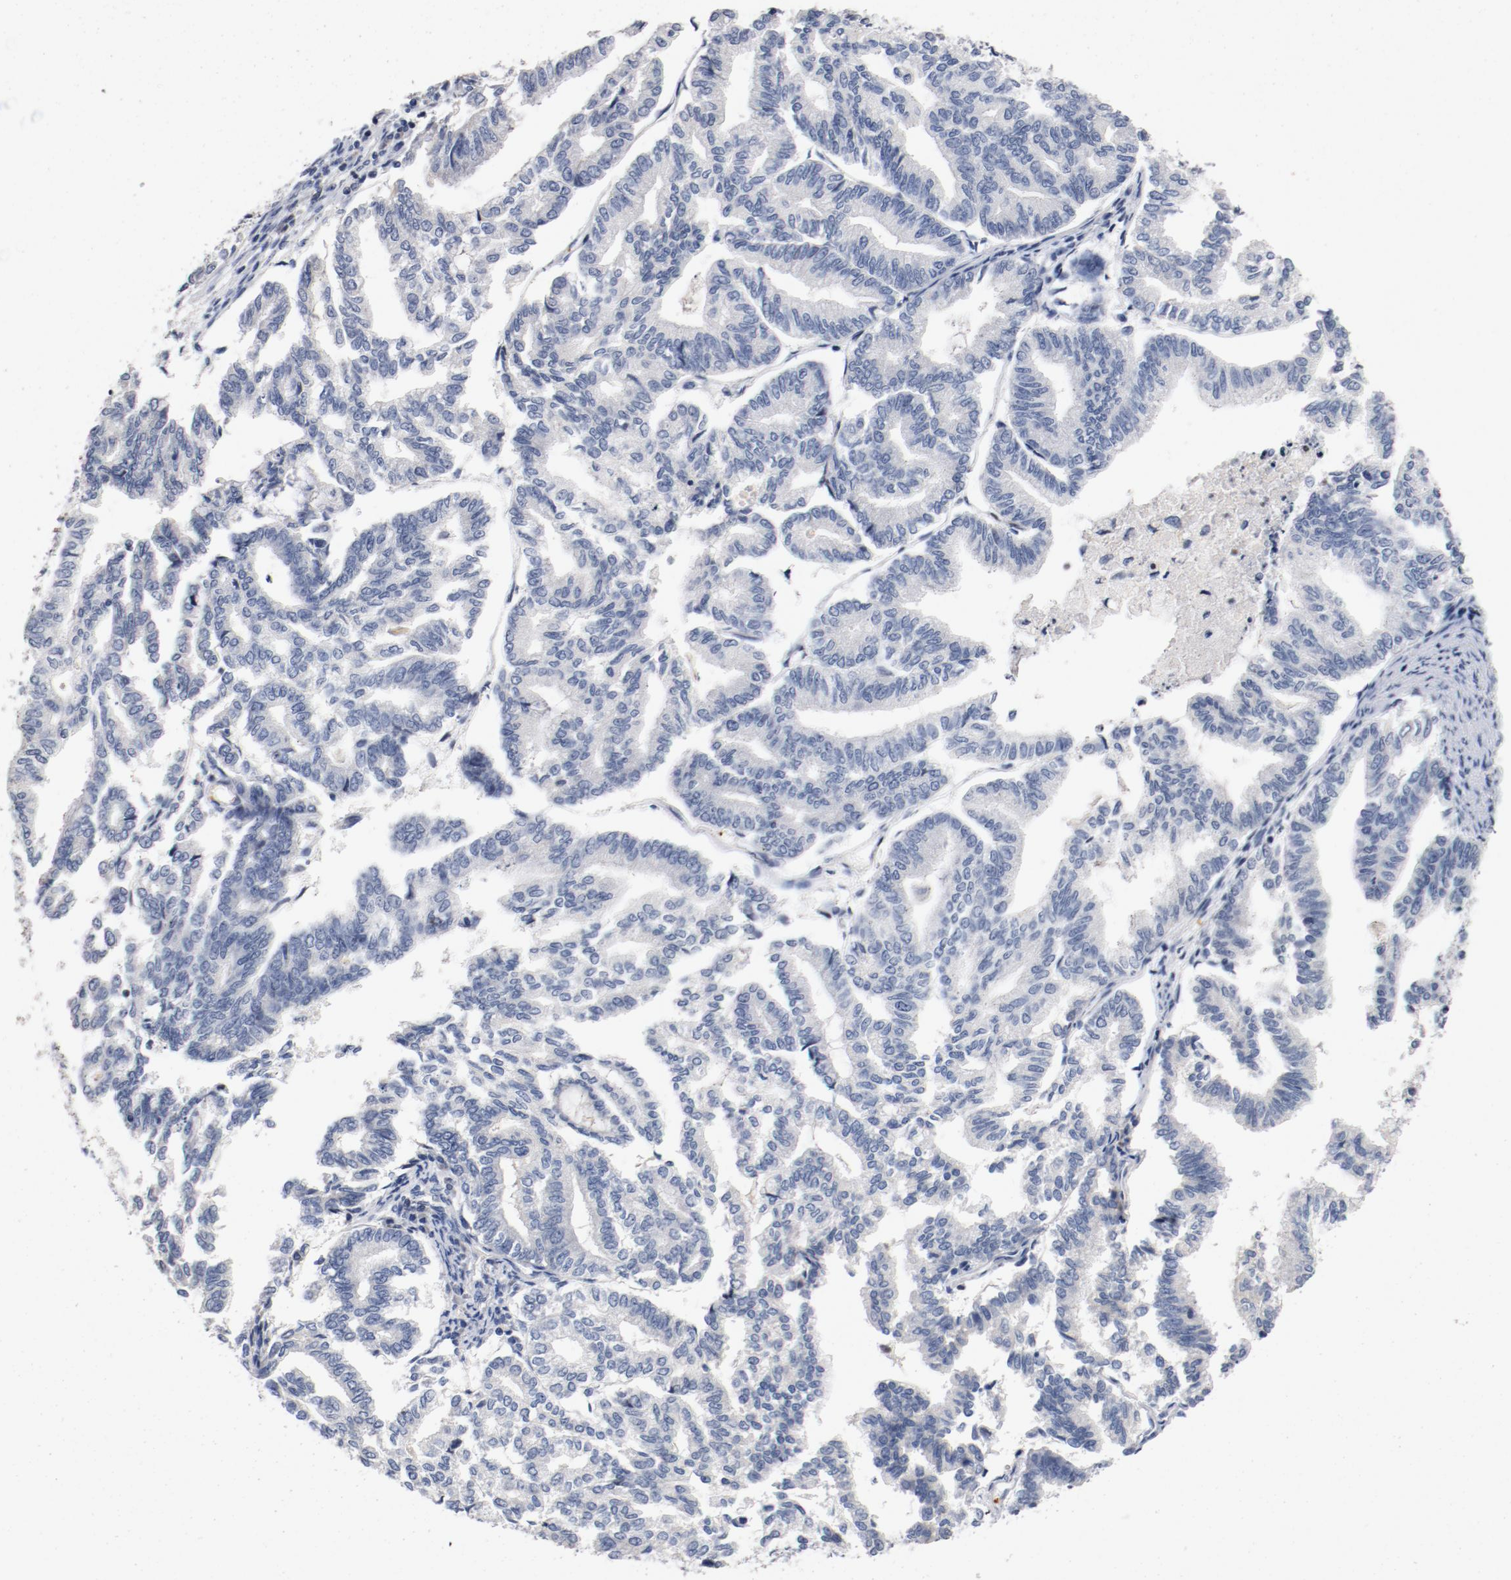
{"staining": {"intensity": "negative", "quantity": "none", "location": "none"}, "tissue": "endometrial cancer", "cell_type": "Tumor cells", "image_type": "cancer", "snomed": [{"axis": "morphology", "description": "Adenocarcinoma, NOS"}, {"axis": "topography", "description": "Endometrium"}], "caption": "This photomicrograph is of endometrial cancer (adenocarcinoma) stained with IHC to label a protein in brown with the nuclei are counter-stained blue. There is no positivity in tumor cells. (DAB immunohistochemistry (IHC) visualized using brightfield microscopy, high magnification).", "gene": "PIM1", "patient": {"sex": "female", "age": 79}}